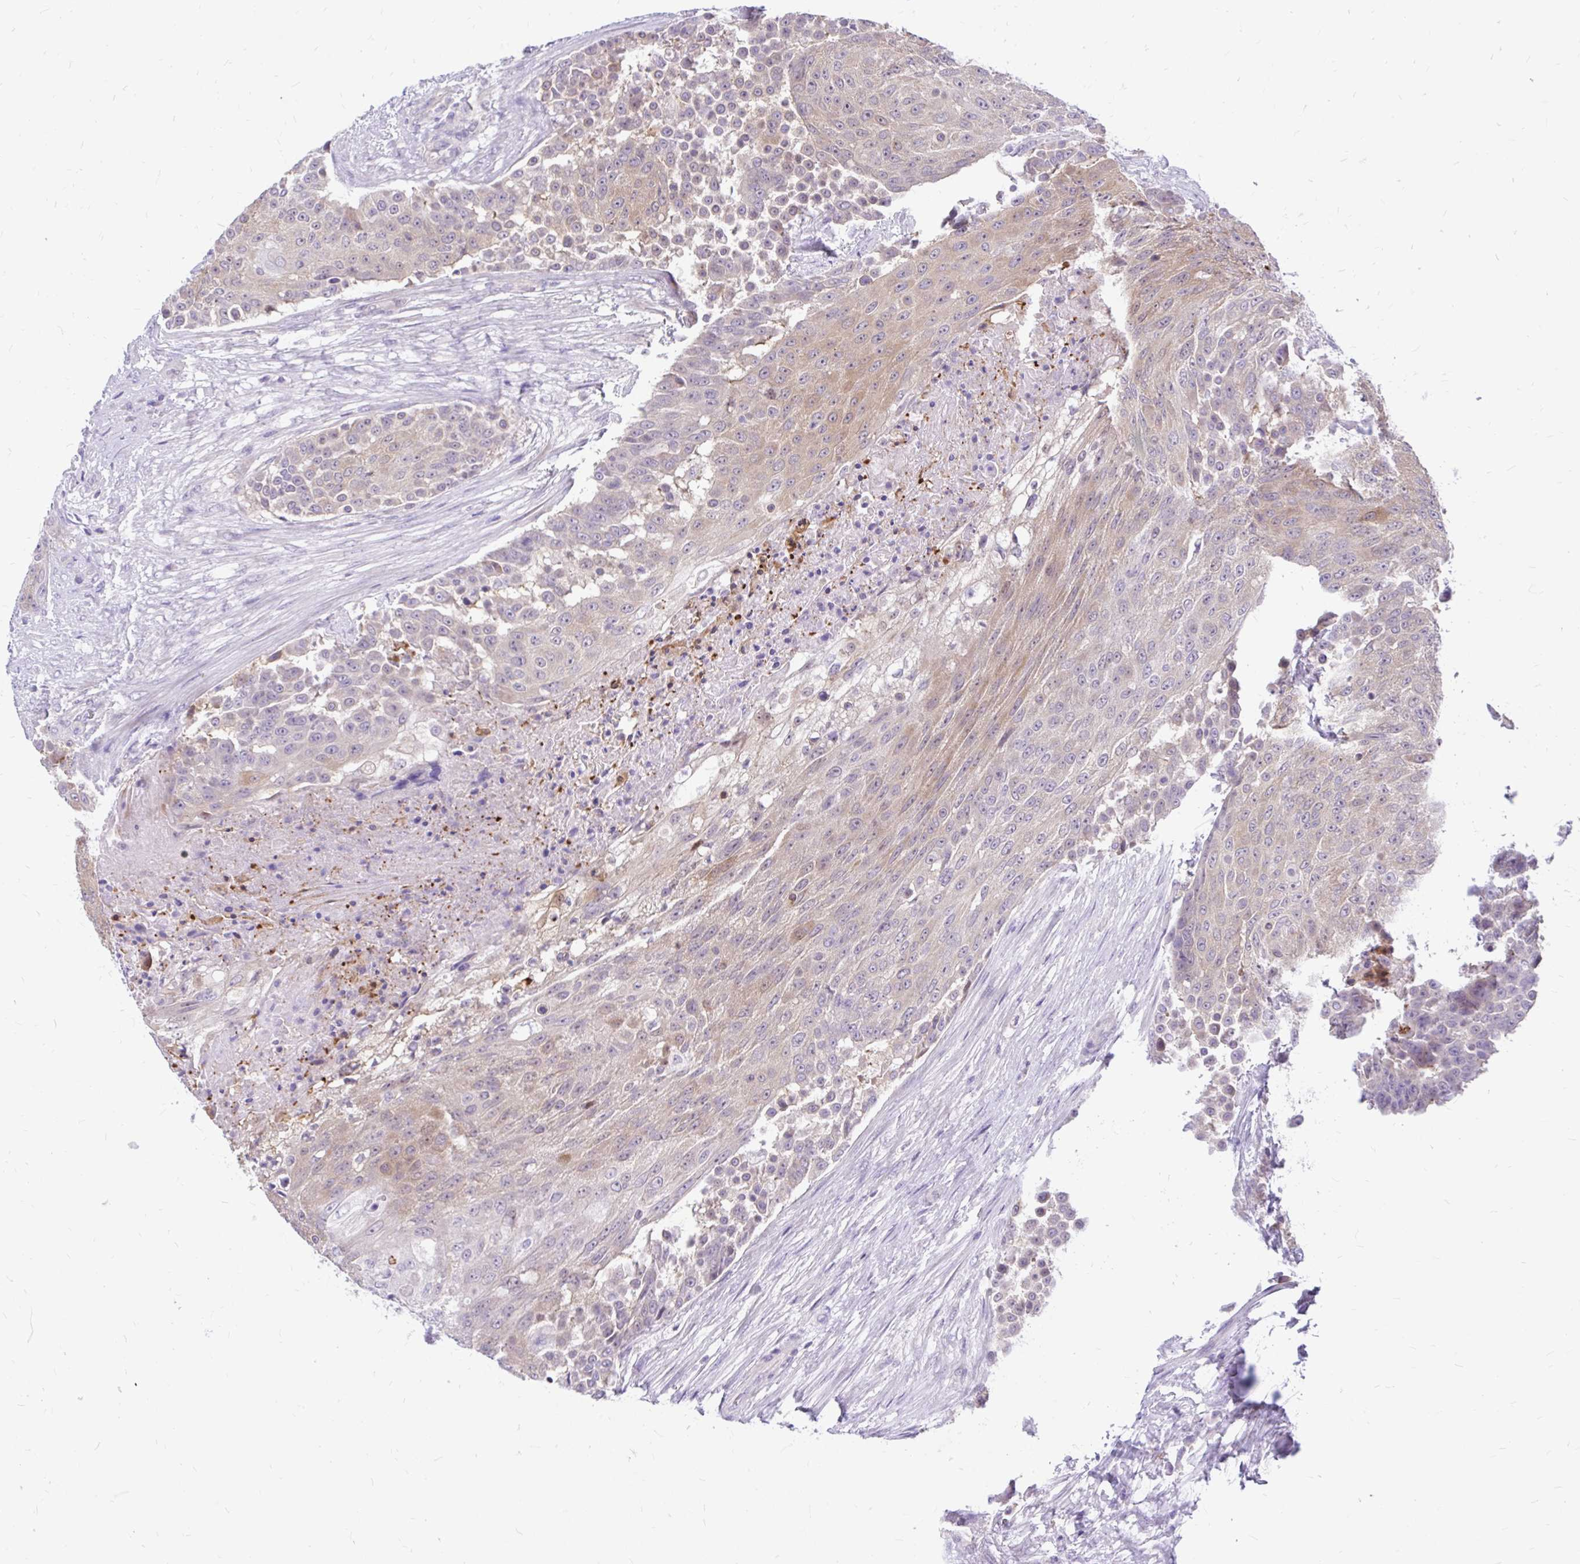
{"staining": {"intensity": "moderate", "quantity": "25%-75%", "location": "cytoplasmic/membranous"}, "tissue": "urothelial cancer", "cell_type": "Tumor cells", "image_type": "cancer", "snomed": [{"axis": "morphology", "description": "Urothelial carcinoma, High grade"}, {"axis": "topography", "description": "Urinary bladder"}], "caption": "Protein staining displays moderate cytoplasmic/membranous staining in approximately 25%-75% of tumor cells in urothelial cancer. (DAB IHC, brown staining for protein, blue staining for nuclei).", "gene": "MAP1LC3A", "patient": {"sex": "female", "age": 63}}